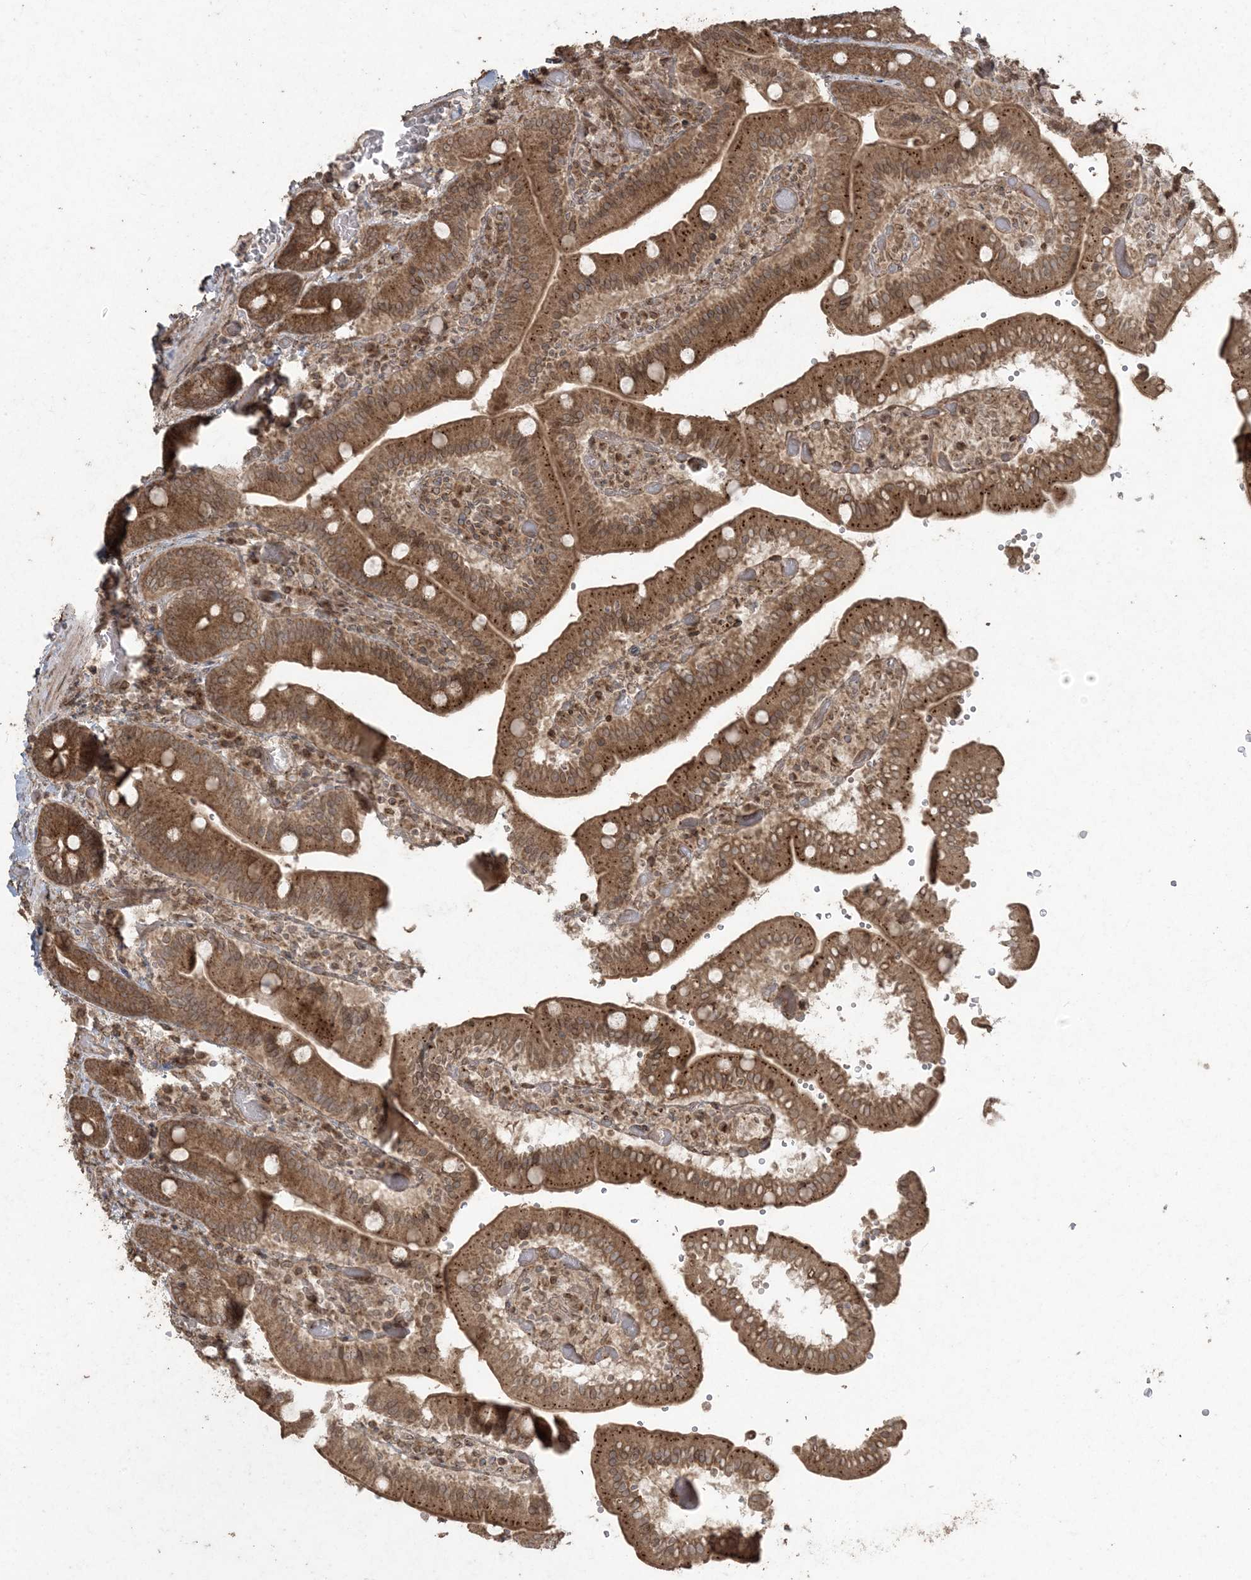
{"staining": {"intensity": "strong", "quantity": ">75%", "location": "cytoplasmic/membranous"}, "tissue": "duodenum", "cell_type": "Glandular cells", "image_type": "normal", "snomed": [{"axis": "morphology", "description": "Normal tissue, NOS"}, {"axis": "topography", "description": "Duodenum"}], "caption": "Protein expression analysis of unremarkable human duodenum reveals strong cytoplasmic/membranous staining in about >75% of glandular cells.", "gene": "DDX19B", "patient": {"sex": "female", "age": 62}}